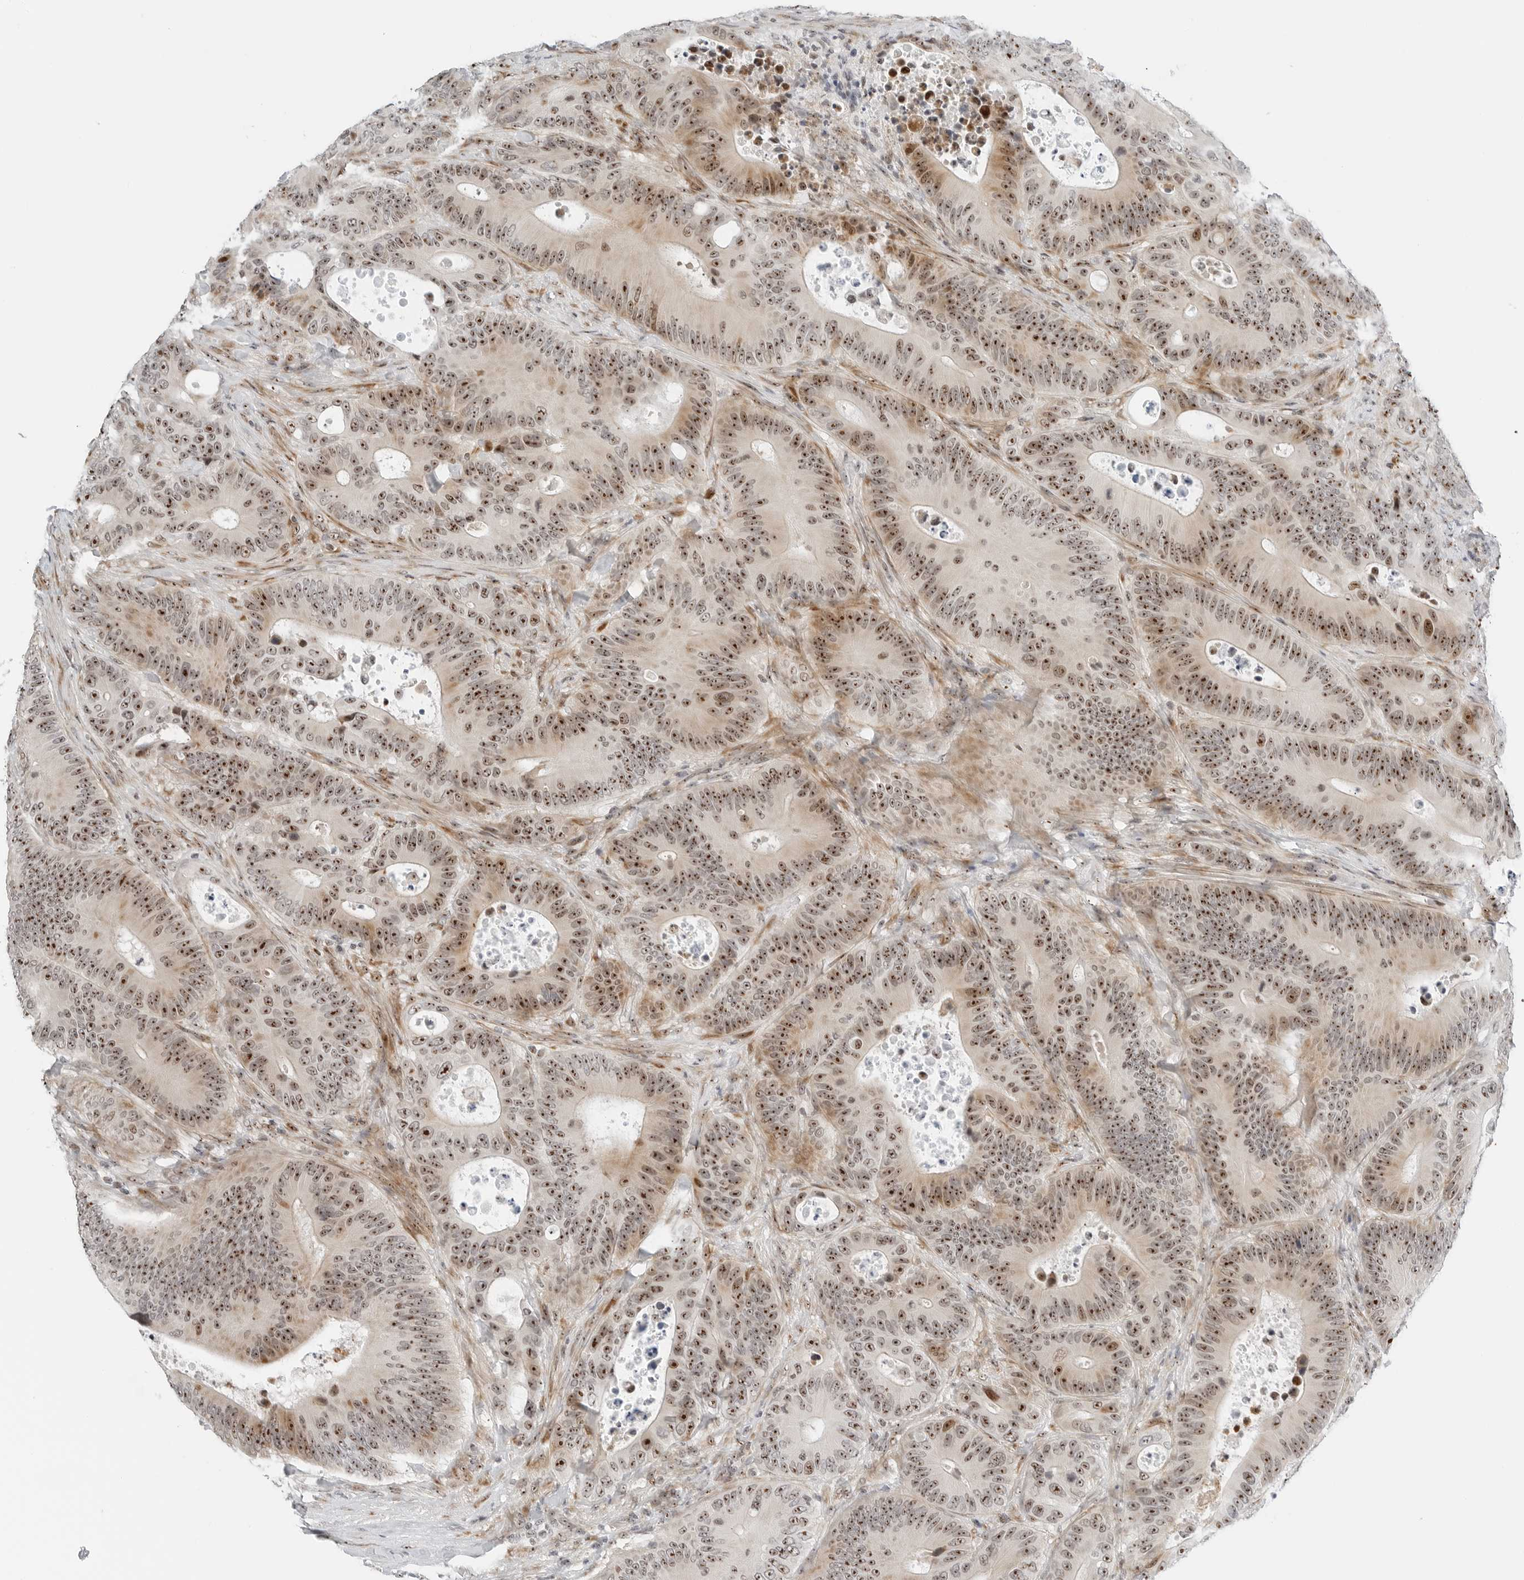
{"staining": {"intensity": "strong", "quantity": "25%-75%", "location": "cytoplasmic/membranous,nuclear"}, "tissue": "colorectal cancer", "cell_type": "Tumor cells", "image_type": "cancer", "snomed": [{"axis": "morphology", "description": "Adenocarcinoma, NOS"}, {"axis": "topography", "description": "Colon"}], "caption": "The image reveals staining of colorectal cancer, revealing strong cytoplasmic/membranous and nuclear protein expression (brown color) within tumor cells.", "gene": "RIMKLA", "patient": {"sex": "male", "age": 83}}